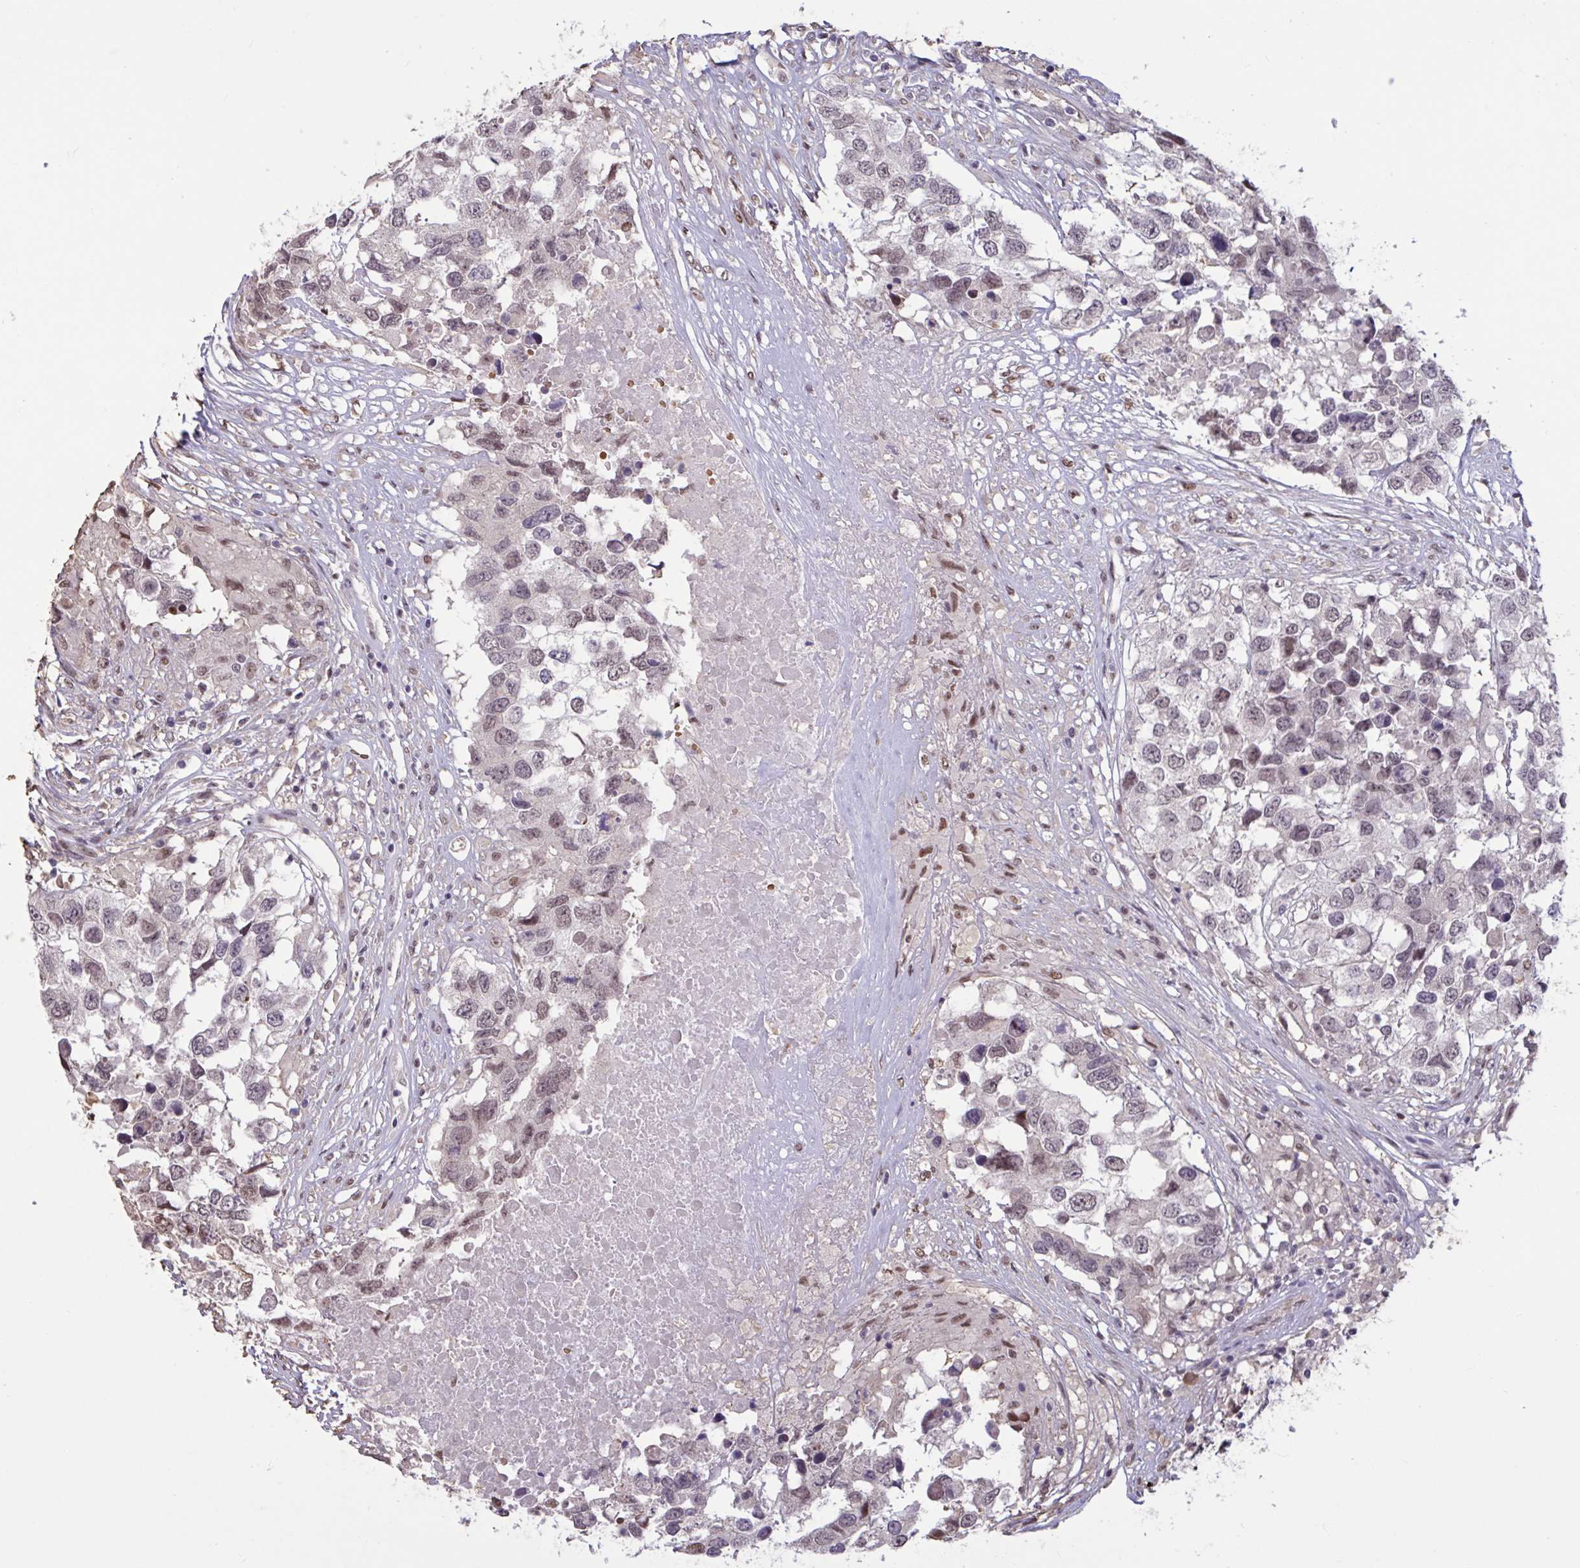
{"staining": {"intensity": "weak", "quantity": "25%-75%", "location": "nuclear"}, "tissue": "testis cancer", "cell_type": "Tumor cells", "image_type": "cancer", "snomed": [{"axis": "morphology", "description": "Carcinoma, Embryonal, NOS"}, {"axis": "topography", "description": "Testis"}], "caption": "Protein staining reveals weak nuclear expression in about 25%-75% of tumor cells in embryonal carcinoma (testis).", "gene": "ZNF414", "patient": {"sex": "male", "age": 83}}